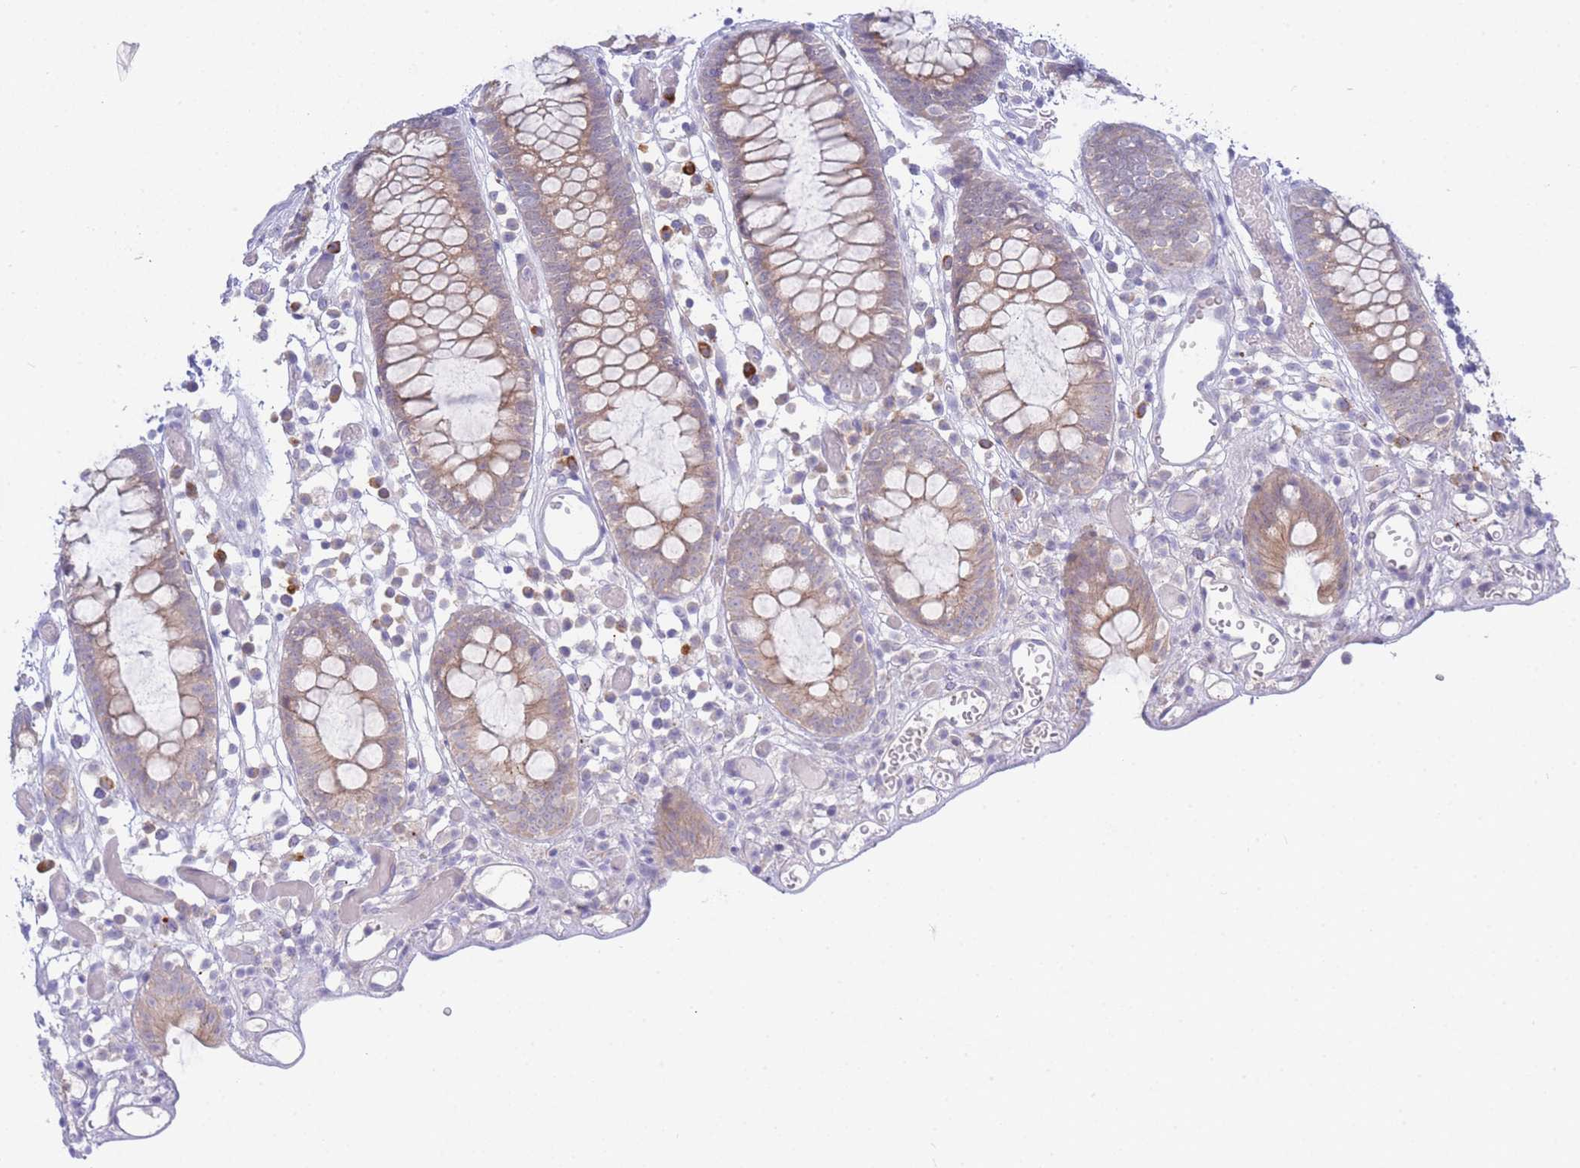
{"staining": {"intensity": "negative", "quantity": "none", "location": "none"}, "tissue": "colon", "cell_type": "Endothelial cells", "image_type": "normal", "snomed": [{"axis": "morphology", "description": "Normal tissue, NOS"}, {"axis": "topography", "description": "Colon"}], "caption": "Endothelial cells show no significant expression in unremarkable colon.", "gene": "ZNF510", "patient": {"sex": "male", "age": 14}}